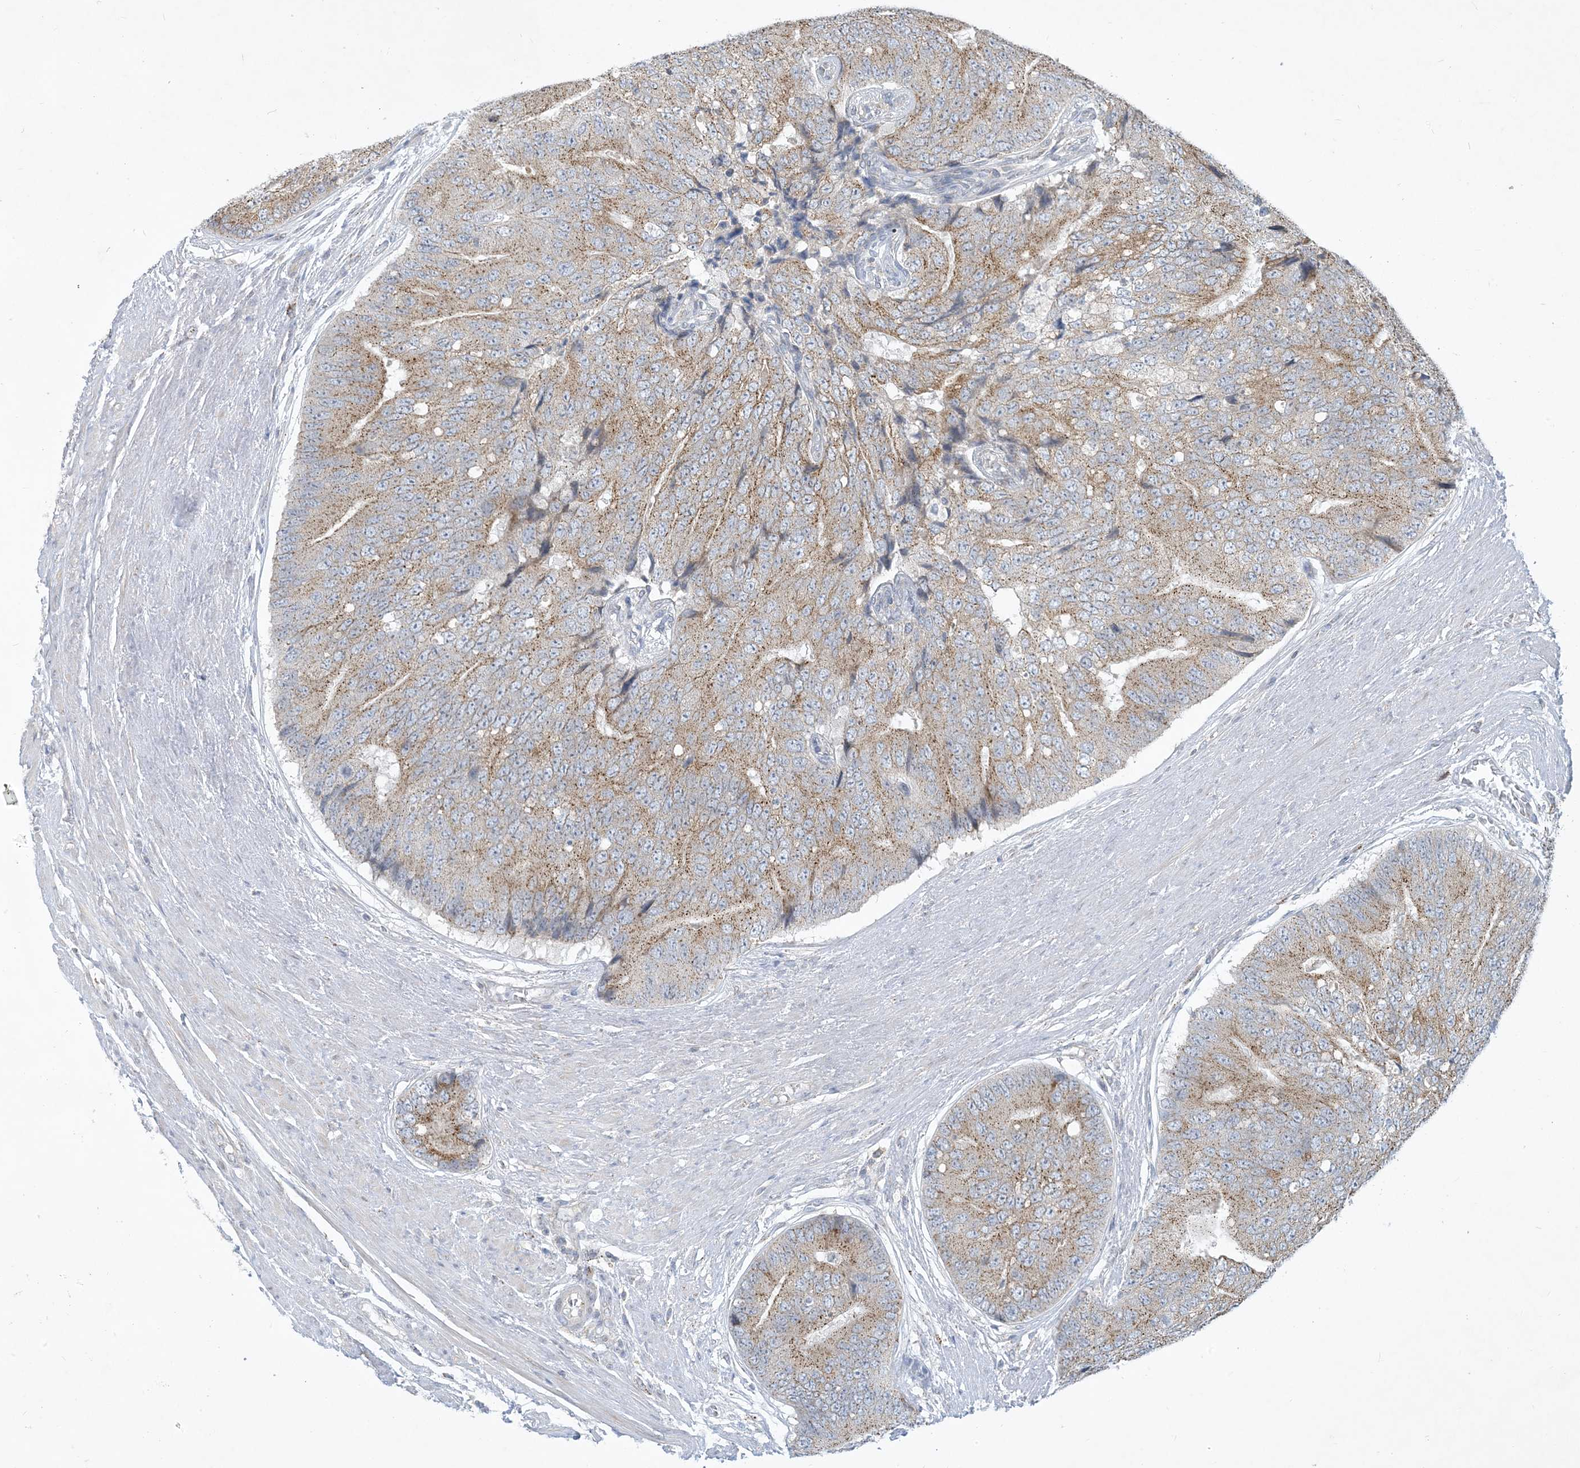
{"staining": {"intensity": "moderate", "quantity": ">75%", "location": "cytoplasmic/membranous"}, "tissue": "prostate cancer", "cell_type": "Tumor cells", "image_type": "cancer", "snomed": [{"axis": "morphology", "description": "Adenocarcinoma, High grade"}, {"axis": "topography", "description": "Prostate"}], "caption": "A brown stain highlights moderate cytoplasmic/membranous expression of a protein in human high-grade adenocarcinoma (prostate) tumor cells. (Stains: DAB in brown, nuclei in blue, Microscopy: brightfield microscopy at high magnification).", "gene": "CCDC14", "patient": {"sex": "male", "age": 70}}